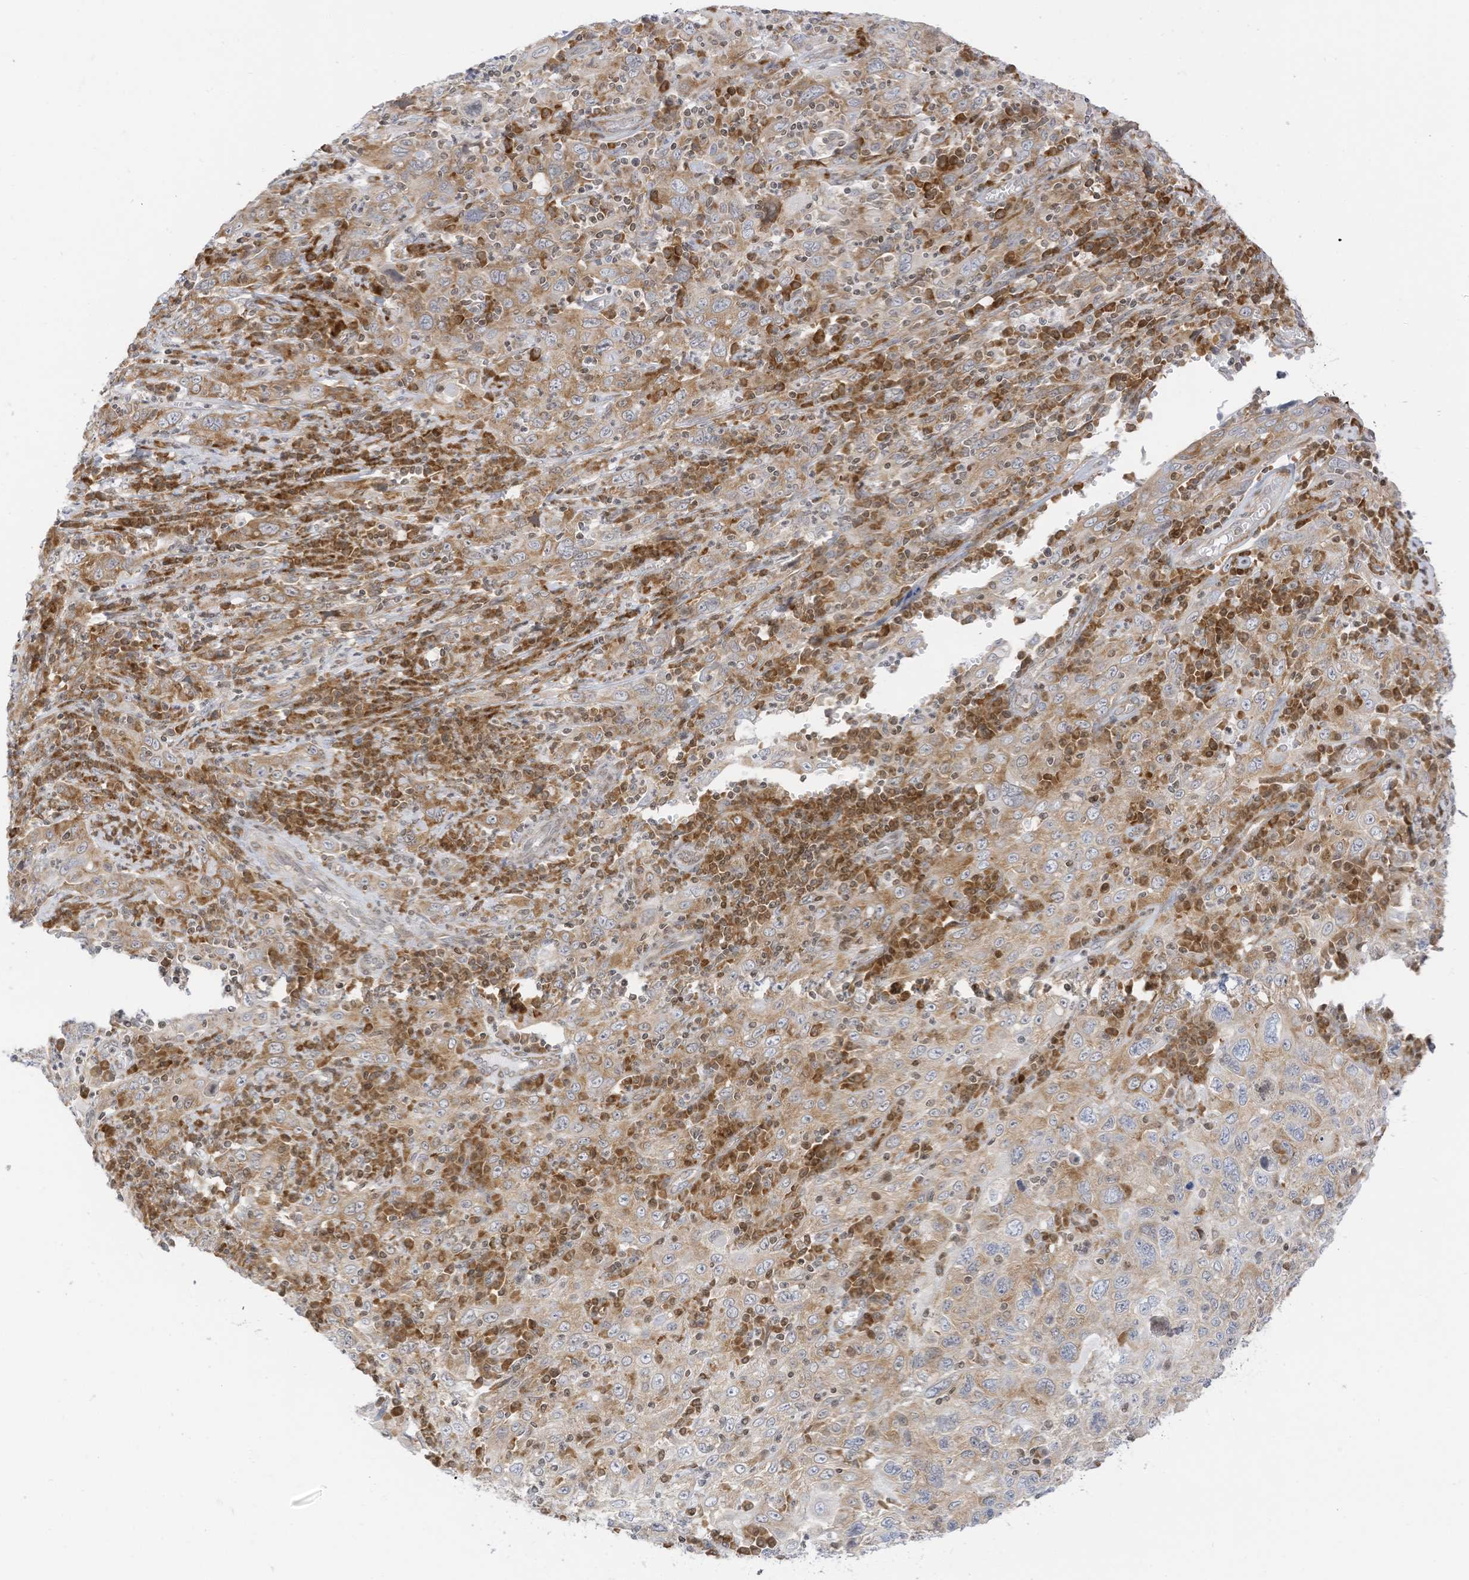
{"staining": {"intensity": "moderate", "quantity": "25%-75%", "location": "cytoplasmic/membranous"}, "tissue": "cervical cancer", "cell_type": "Tumor cells", "image_type": "cancer", "snomed": [{"axis": "morphology", "description": "Squamous cell carcinoma, NOS"}, {"axis": "topography", "description": "Cervix"}], "caption": "IHC image of neoplastic tissue: human cervical squamous cell carcinoma stained using immunohistochemistry displays medium levels of moderate protein expression localized specifically in the cytoplasmic/membranous of tumor cells, appearing as a cytoplasmic/membranous brown color.", "gene": "EDF1", "patient": {"sex": "female", "age": 46}}